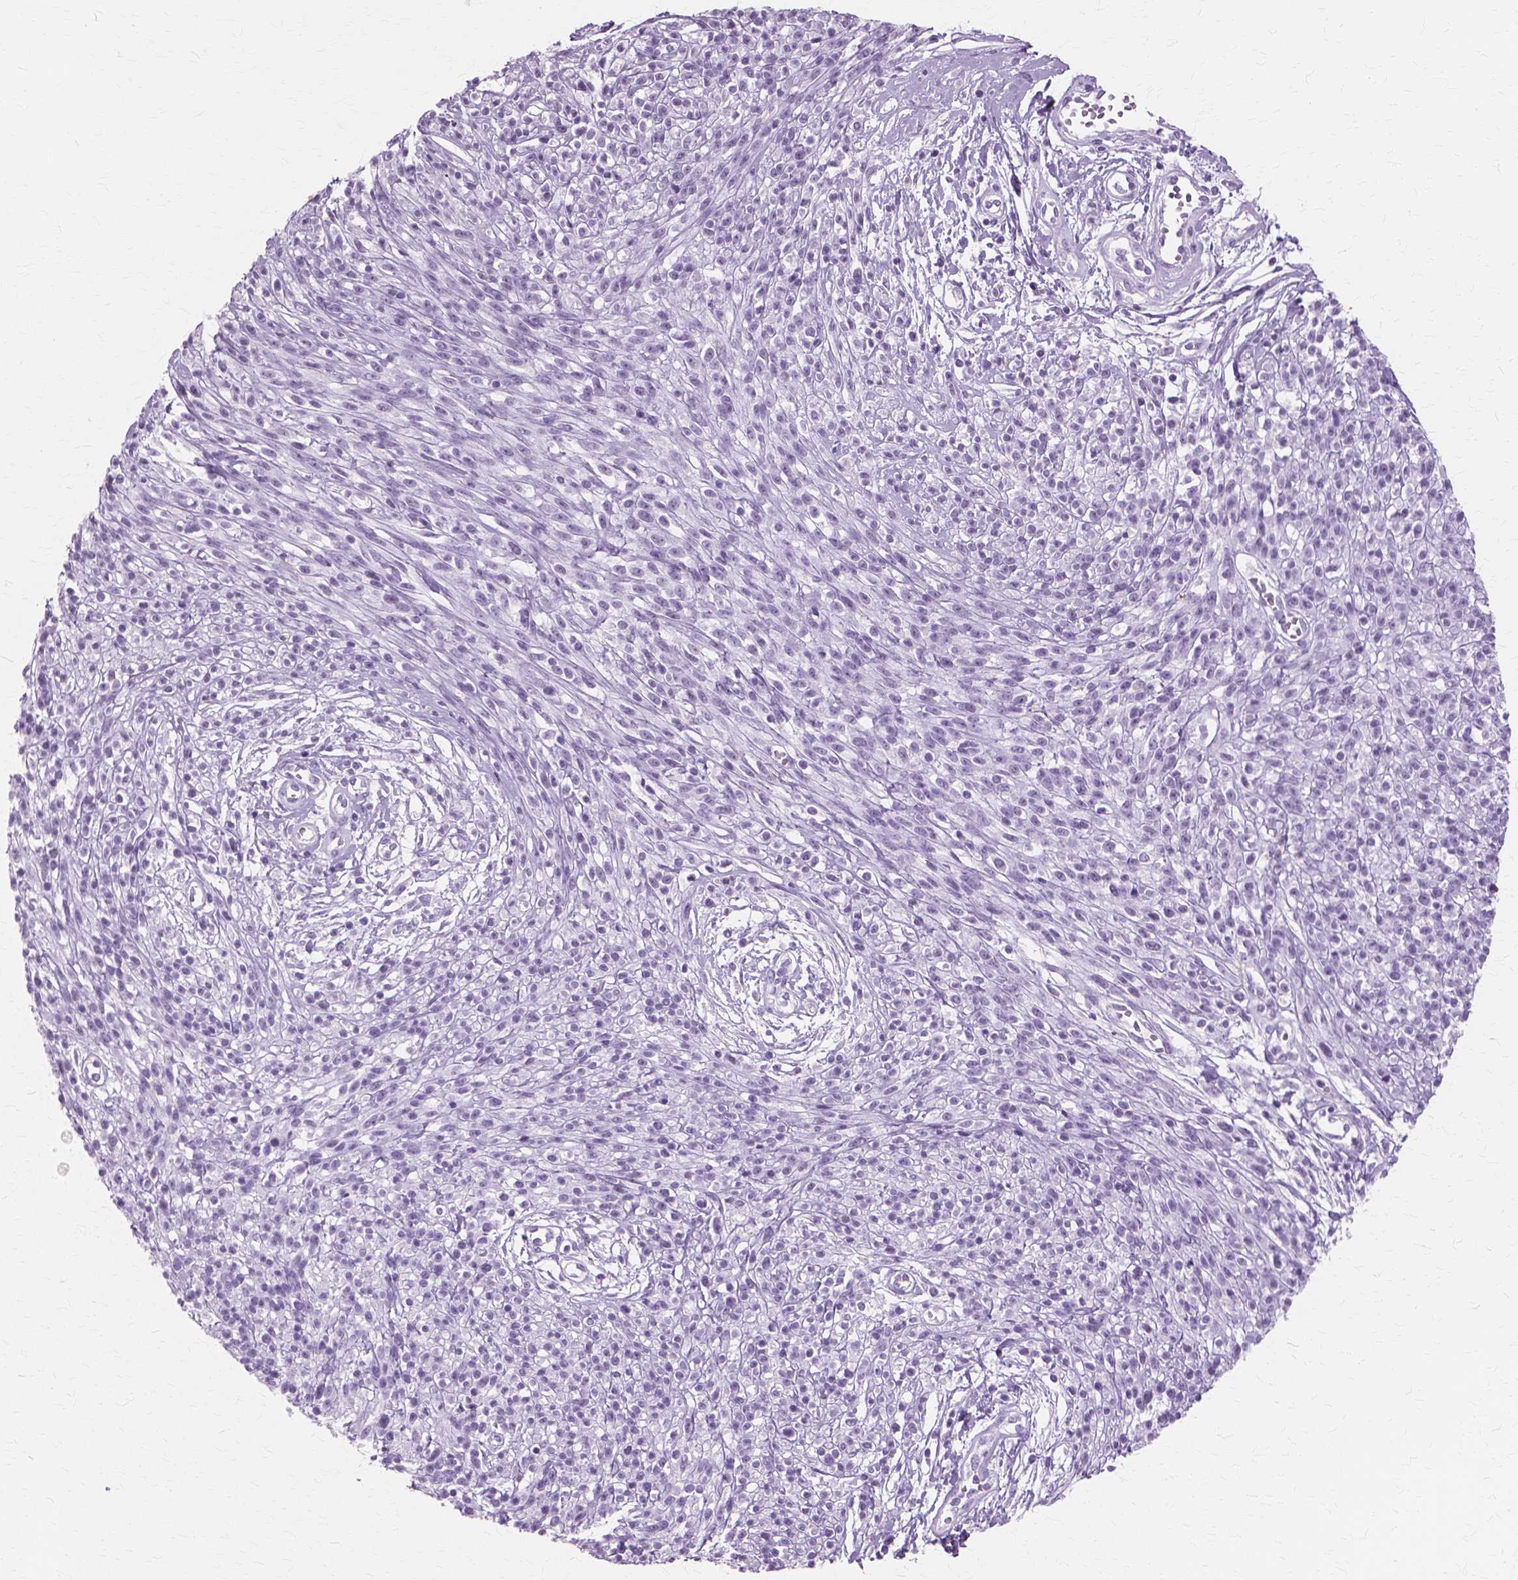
{"staining": {"intensity": "negative", "quantity": "none", "location": "none"}, "tissue": "melanoma", "cell_type": "Tumor cells", "image_type": "cancer", "snomed": [{"axis": "morphology", "description": "Malignant melanoma, NOS"}, {"axis": "topography", "description": "Skin"}, {"axis": "topography", "description": "Skin of trunk"}], "caption": "This is an immunohistochemistry (IHC) micrograph of melanoma. There is no expression in tumor cells.", "gene": "SFTPD", "patient": {"sex": "male", "age": 74}}